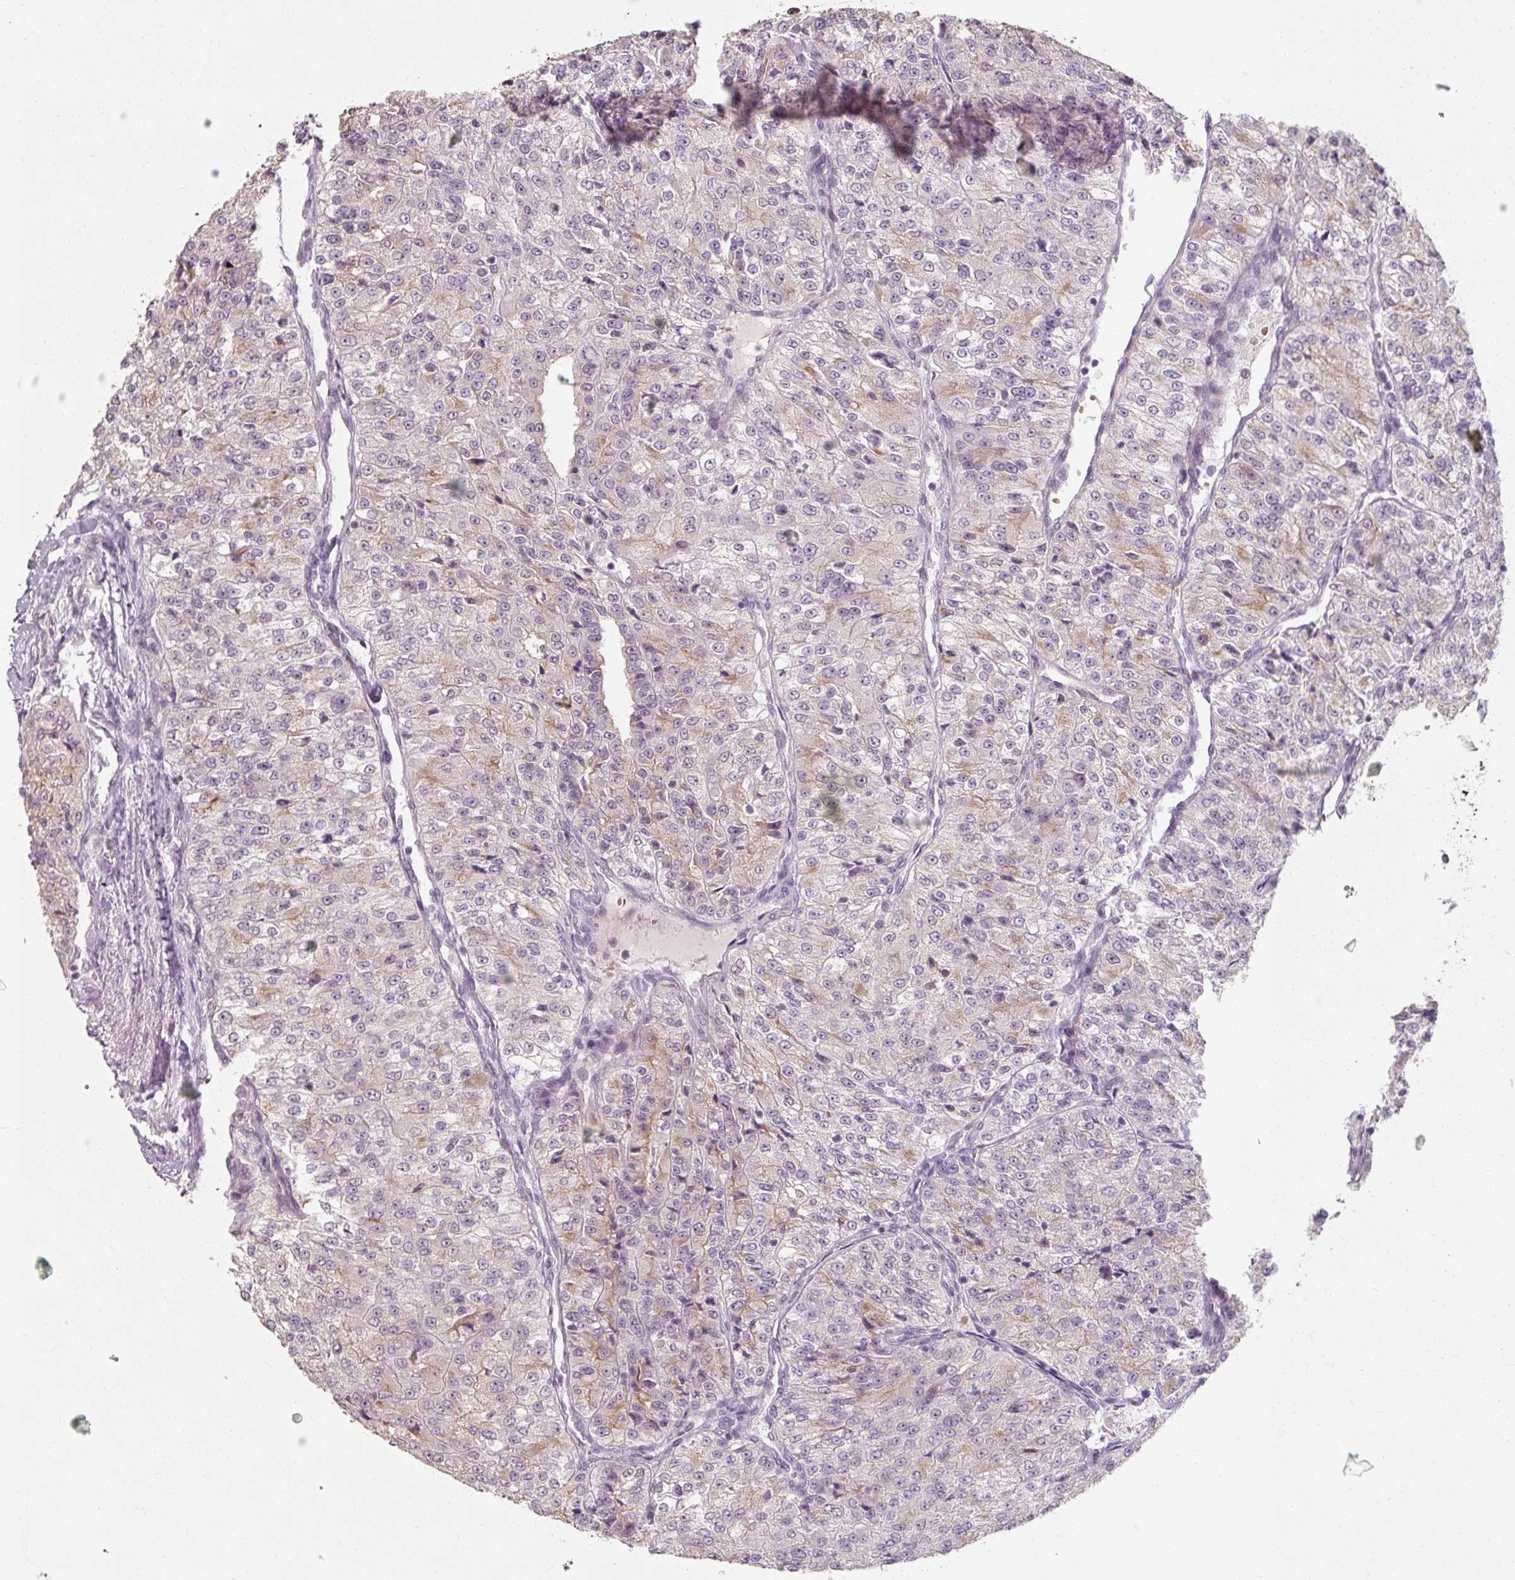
{"staining": {"intensity": "weak", "quantity": "<25%", "location": "nuclear"}, "tissue": "renal cancer", "cell_type": "Tumor cells", "image_type": "cancer", "snomed": [{"axis": "morphology", "description": "Adenocarcinoma, NOS"}, {"axis": "topography", "description": "Kidney"}], "caption": "Histopathology image shows no significant protein positivity in tumor cells of adenocarcinoma (renal). (DAB (3,3'-diaminobenzidine) immunohistochemistry visualized using brightfield microscopy, high magnification).", "gene": "ZFTRAF1", "patient": {"sex": "female", "age": 63}}